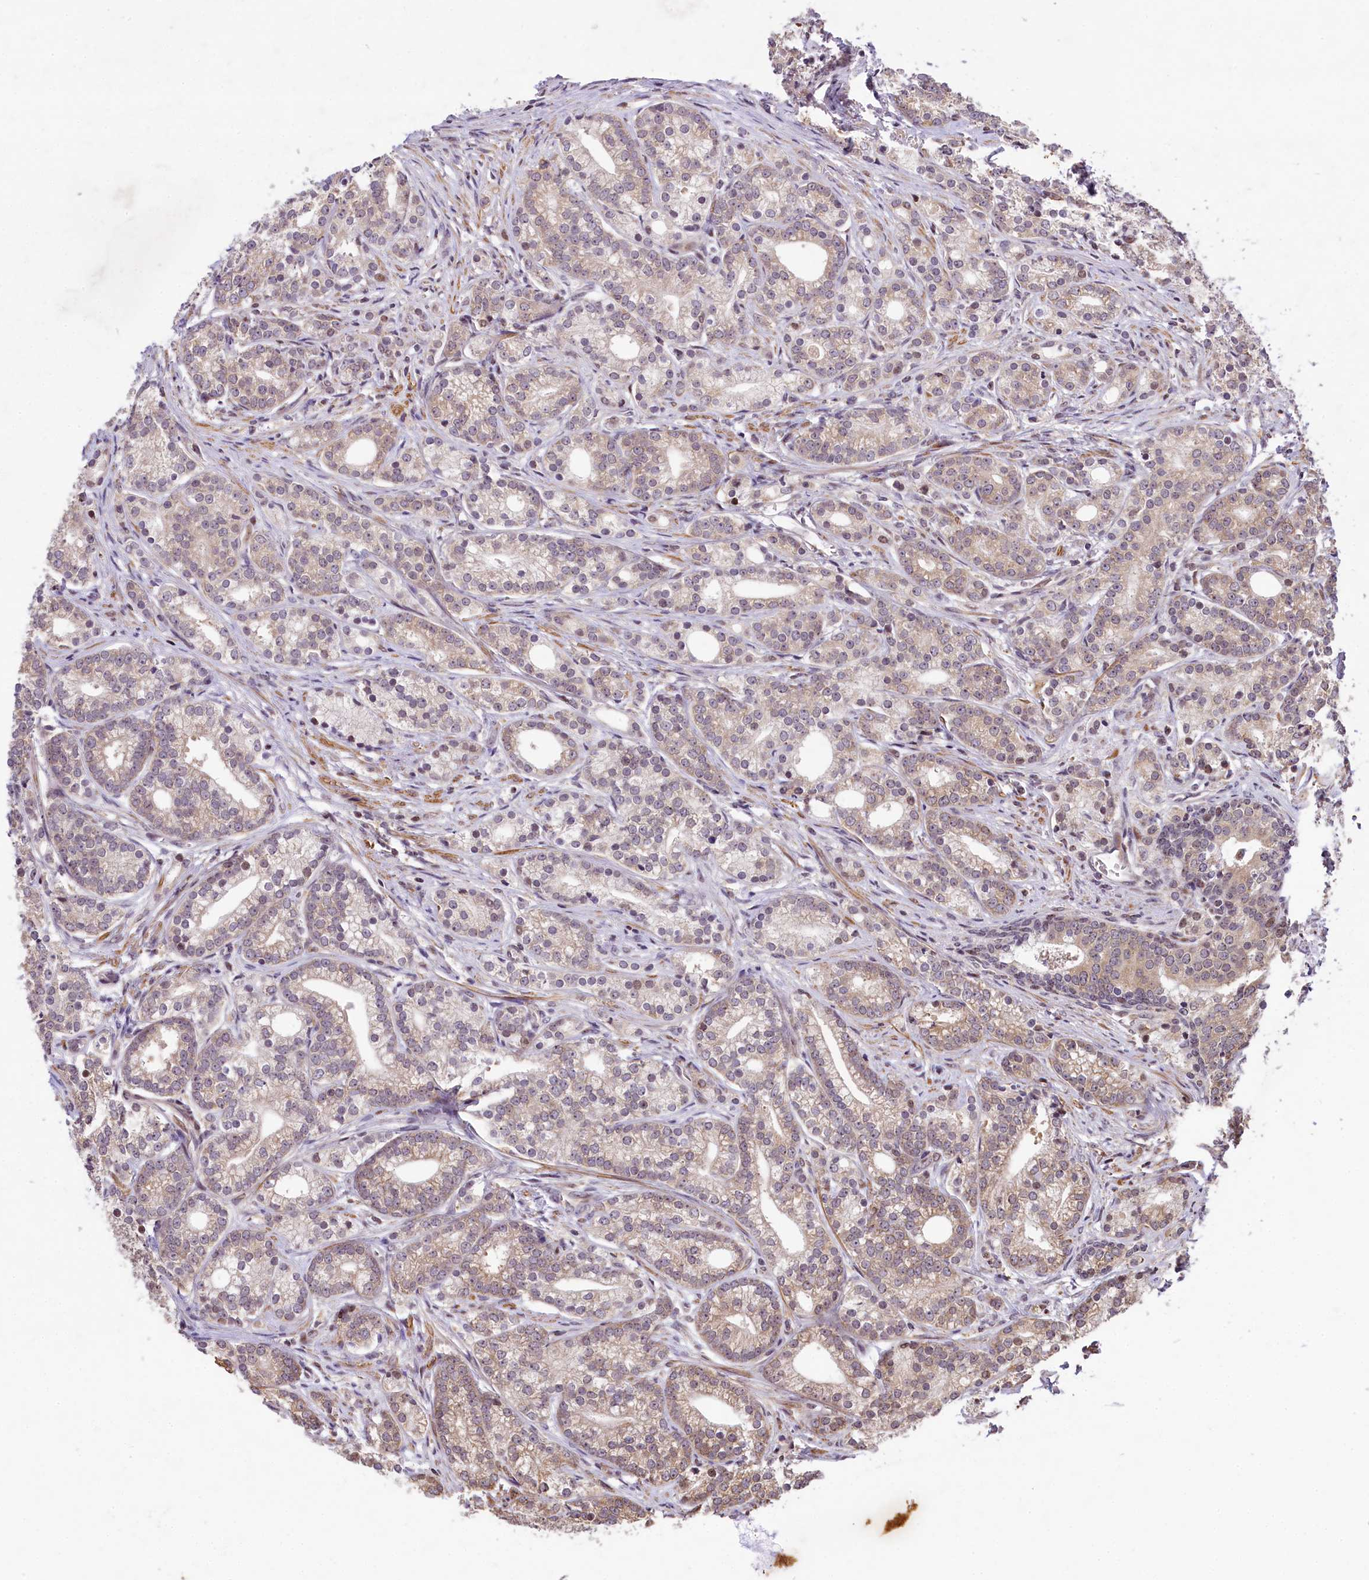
{"staining": {"intensity": "weak", "quantity": "<25%", "location": "cytoplasmic/membranous"}, "tissue": "prostate cancer", "cell_type": "Tumor cells", "image_type": "cancer", "snomed": [{"axis": "morphology", "description": "Adenocarcinoma, Low grade"}, {"axis": "topography", "description": "Prostate"}], "caption": "An IHC histopathology image of prostate cancer (adenocarcinoma (low-grade)) is shown. There is no staining in tumor cells of prostate cancer (adenocarcinoma (low-grade)).", "gene": "RBBP8", "patient": {"sex": "male", "age": 71}}